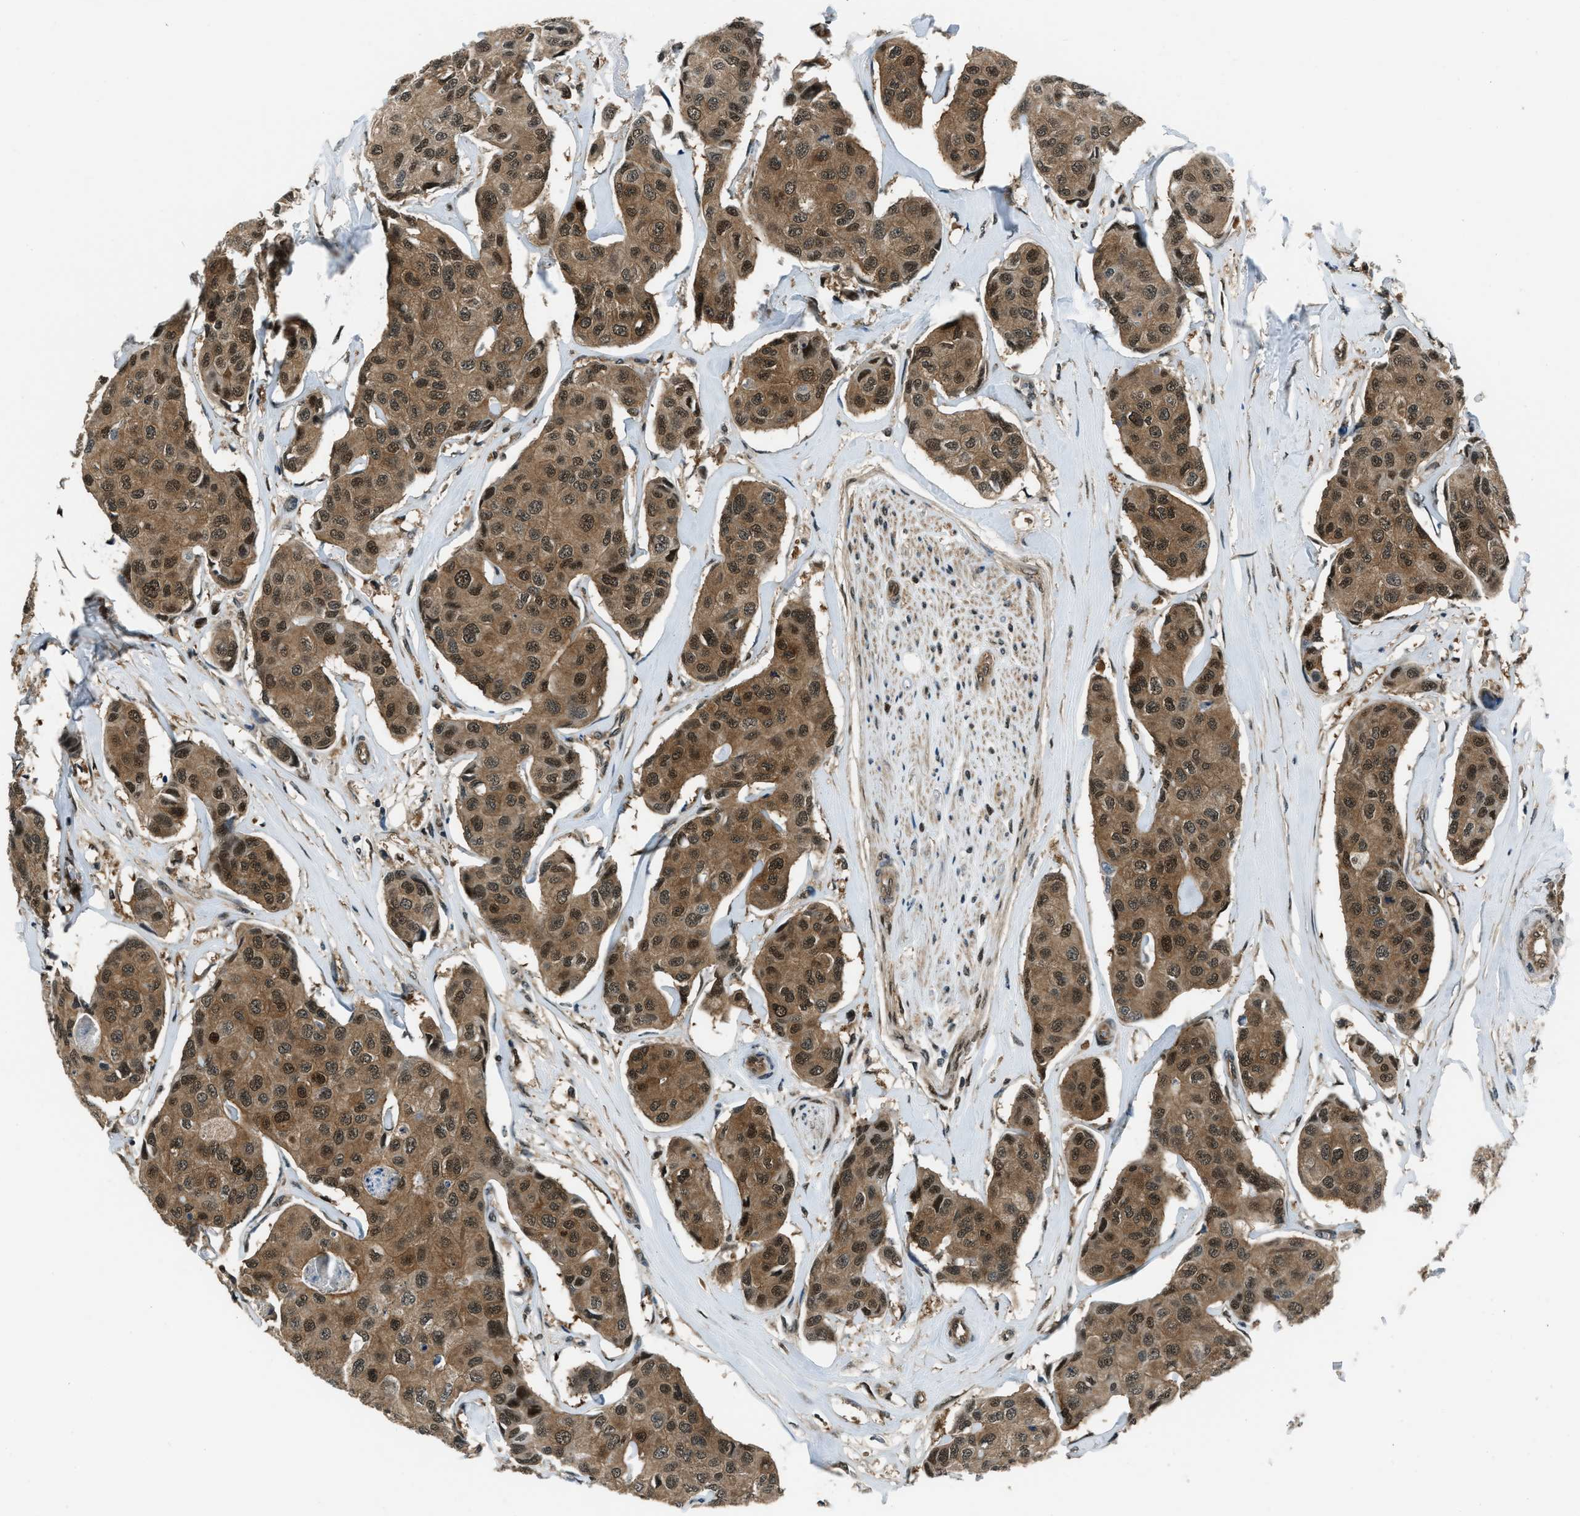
{"staining": {"intensity": "moderate", "quantity": ">75%", "location": "cytoplasmic/membranous,nuclear"}, "tissue": "breast cancer", "cell_type": "Tumor cells", "image_type": "cancer", "snomed": [{"axis": "morphology", "description": "Duct carcinoma"}, {"axis": "topography", "description": "Breast"}], "caption": "Immunohistochemical staining of human breast cancer demonstrates moderate cytoplasmic/membranous and nuclear protein expression in approximately >75% of tumor cells.", "gene": "NUDCD3", "patient": {"sex": "female", "age": 80}}